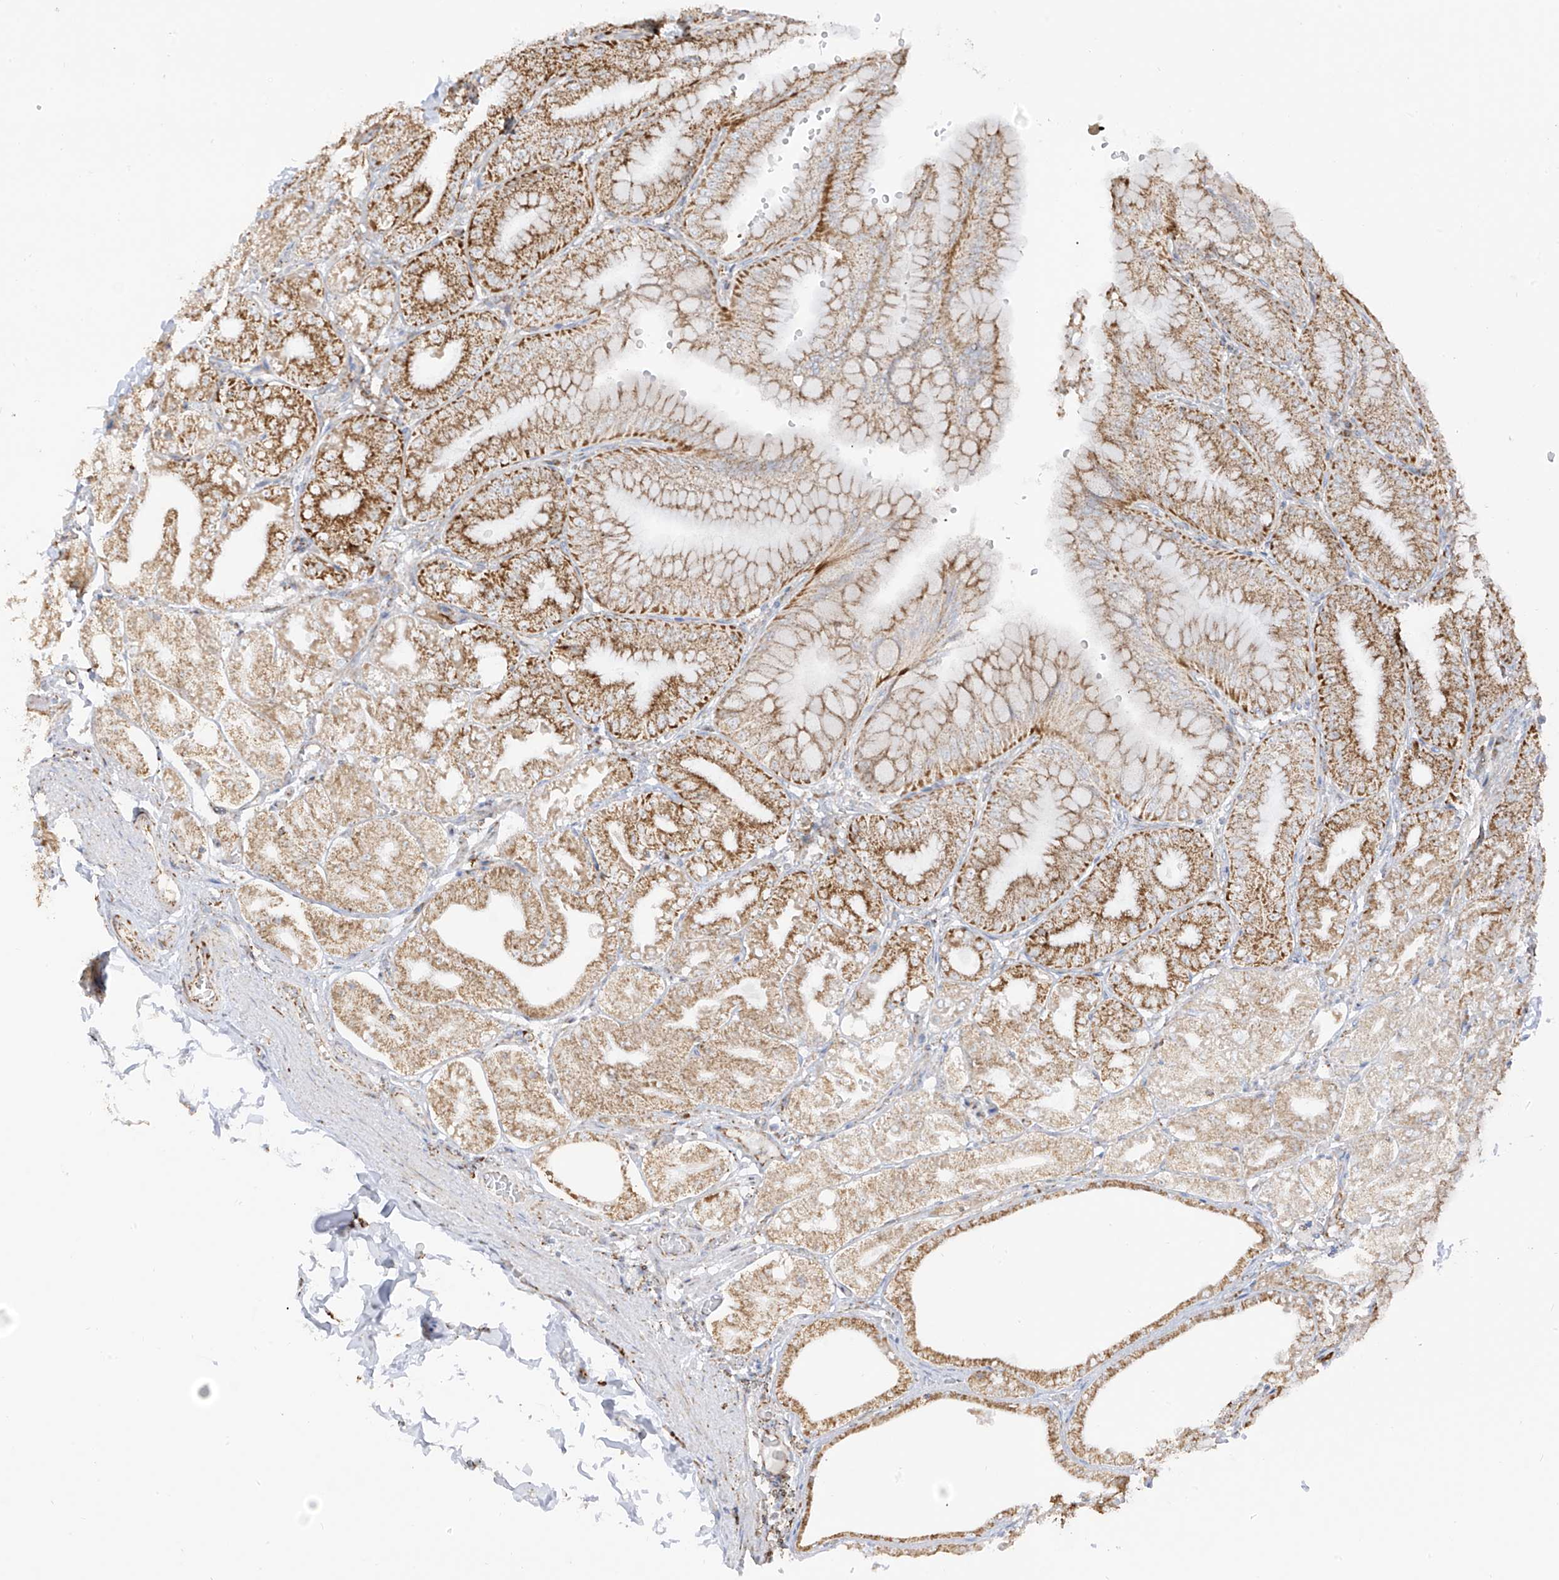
{"staining": {"intensity": "moderate", "quantity": ">75%", "location": "cytoplasmic/membranous"}, "tissue": "stomach", "cell_type": "Glandular cells", "image_type": "normal", "snomed": [{"axis": "morphology", "description": "Normal tissue, NOS"}, {"axis": "topography", "description": "Stomach, lower"}], "caption": "About >75% of glandular cells in unremarkable human stomach reveal moderate cytoplasmic/membranous protein staining as visualized by brown immunohistochemical staining.", "gene": "ETHE1", "patient": {"sex": "male", "age": 71}}